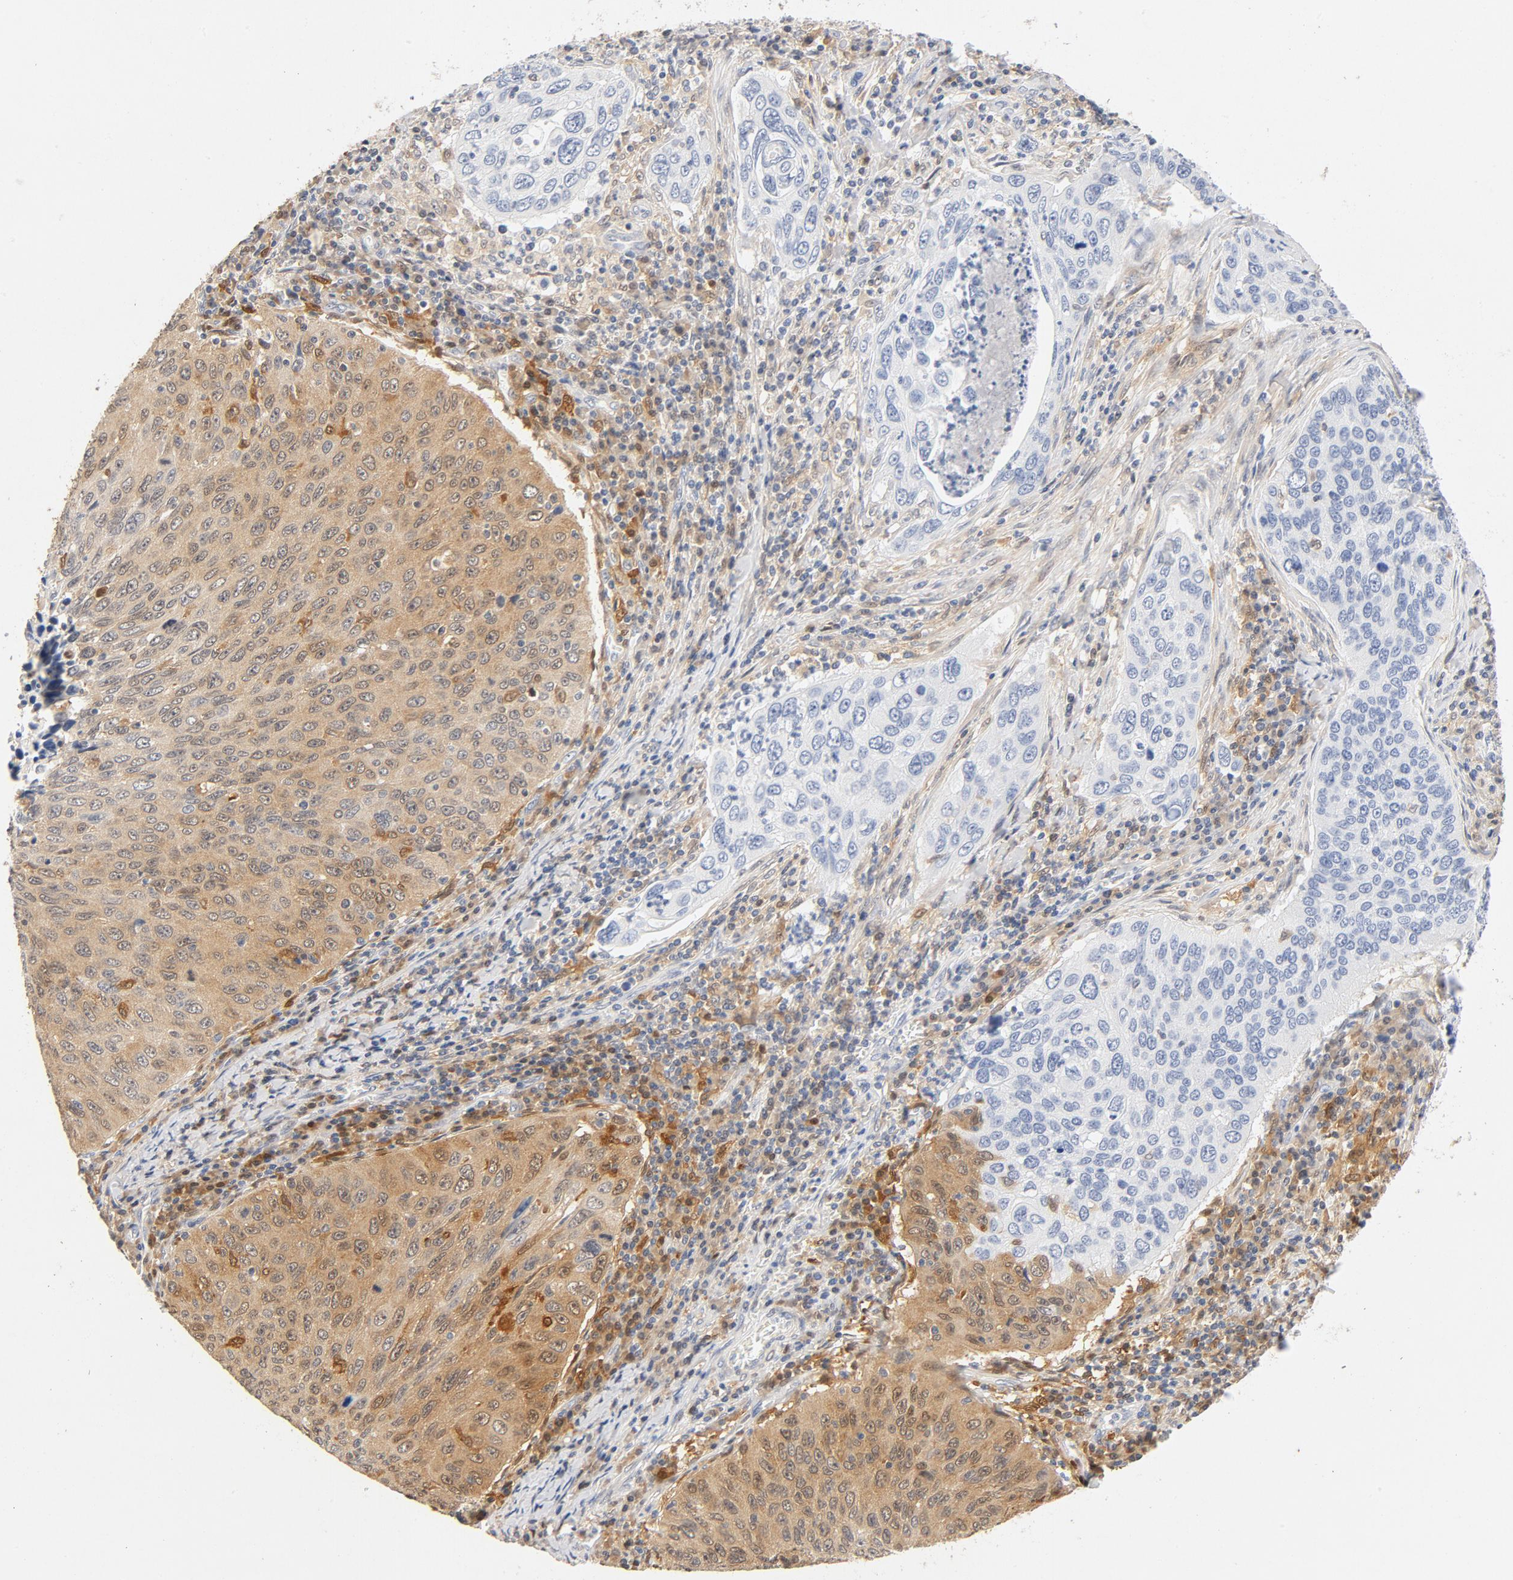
{"staining": {"intensity": "moderate", "quantity": "25%-75%", "location": "cytoplasmic/membranous"}, "tissue": "cervical cancer", "cell_type": "Tumor cells", "image_type": "cancer", "snomed": [{"axis": "morphology", "description": "Squamous cell carcinoma, NOS"}, {"axis": "topography", "description": "Cervix"}], "caption": "A brown stain highlights moderate cytoplasmic/membranous staining of a protein in cervical cancer (squamous cell carcinoma) tumor cells.", "gene": "STAT1", "patient": {"sex": "female", "age": 53}}